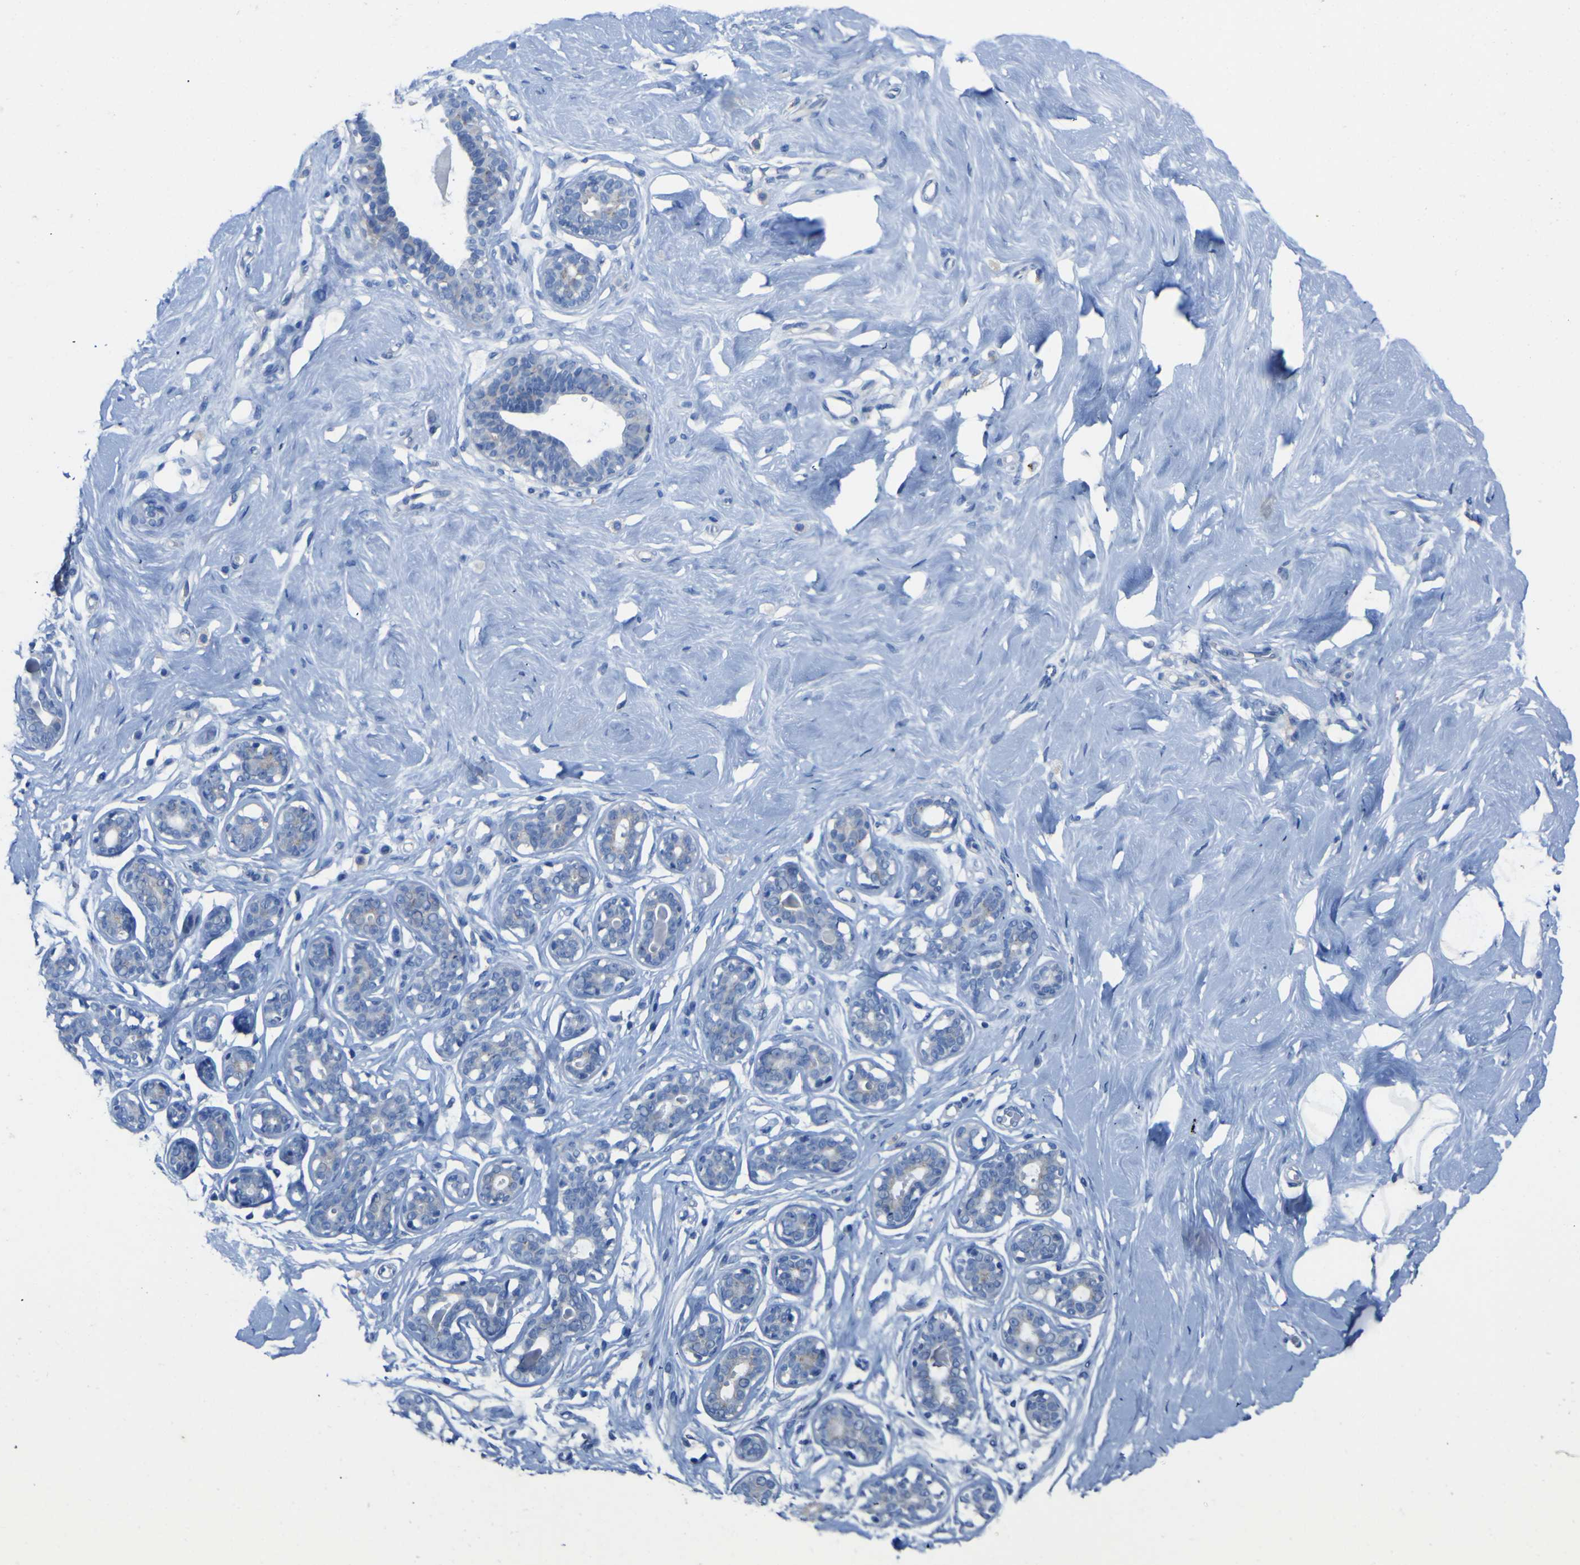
{"staining": {"intensity": "negative", "quantity": "none", "location": "none"}, "tissue": "breast", "cell_type": "Adipocytes", "image_type": "normal", "snomed": [{"axis": "morphology", "description": "Normal tissue, NOS"}, {"axis": "topography", "description": "Breast"}], "caption": "This is an immunohistochemistry (IHC) photomicrograph of normal human breast. There is no expression in adipocytes.", "gene": "AGO4", "patient": {"sex": "female", "age": 23}}